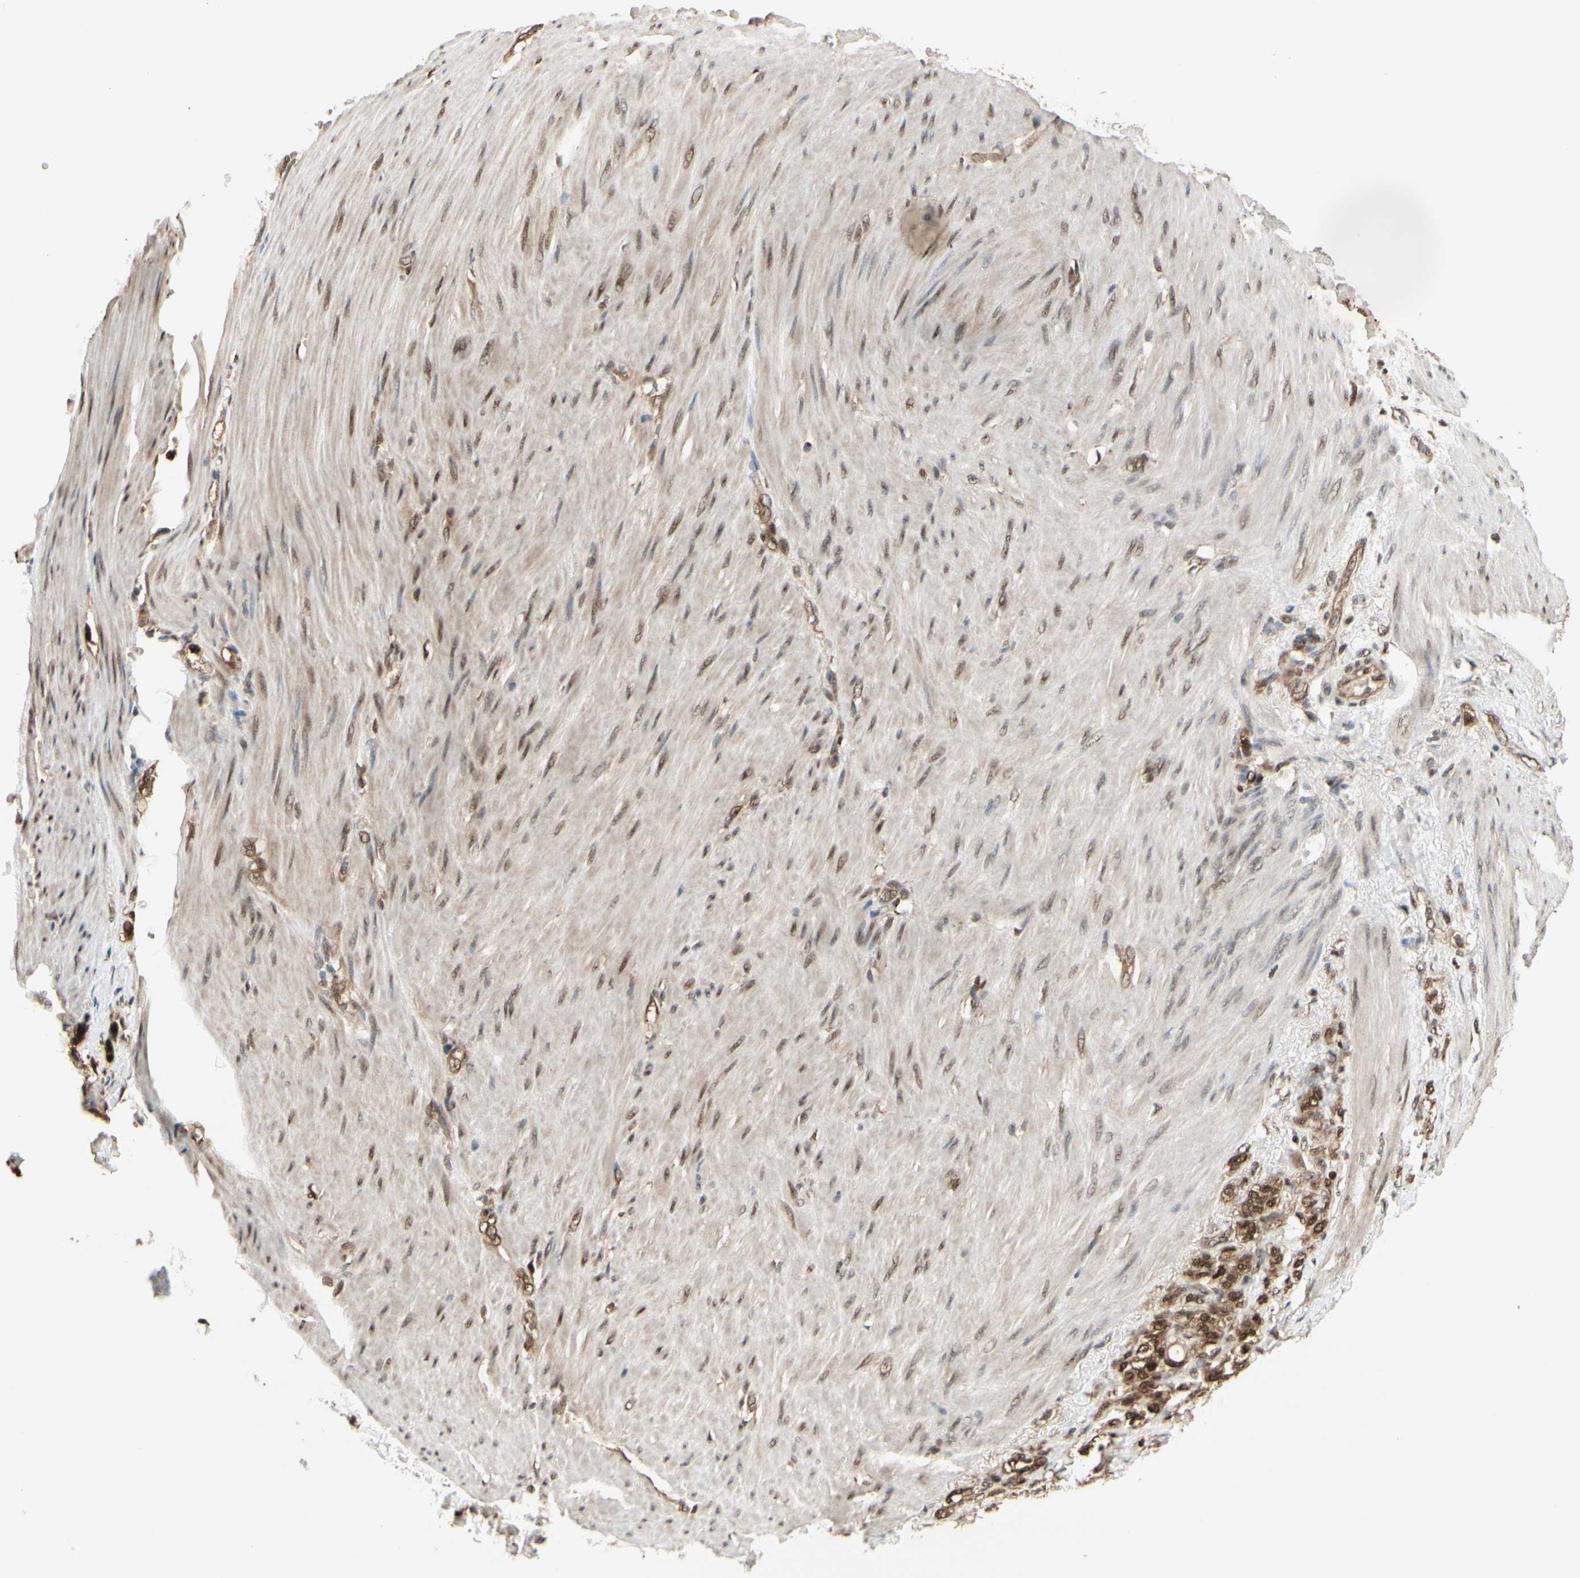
{"staining": {"intensity": "moderate", "quantity": ">75%", "location": "cytoplasmic/membranous,nuclear"}, "tissue": "stomach cancer", "cell_type": "Tumor cells", "image_type": "cancer", "snomed": [{"axis": "morphology", "description": "Adenocarcinoma, NOS"}, {"axis": "topography", "description": "Stomach"}], "caption": "The image demonstrates staining of stomach adenocarcinoma, revealing moderate cytoplasmic/membranous and nuclear protein staining (brown color) within tumor cells. The protein of interest is stained brown, and the nuclei are stained in blue (DAB IHC with brightfield microscopy, high magnification).", "gene": "HSF1", "patient": {"sex": "male", "age": 82}}